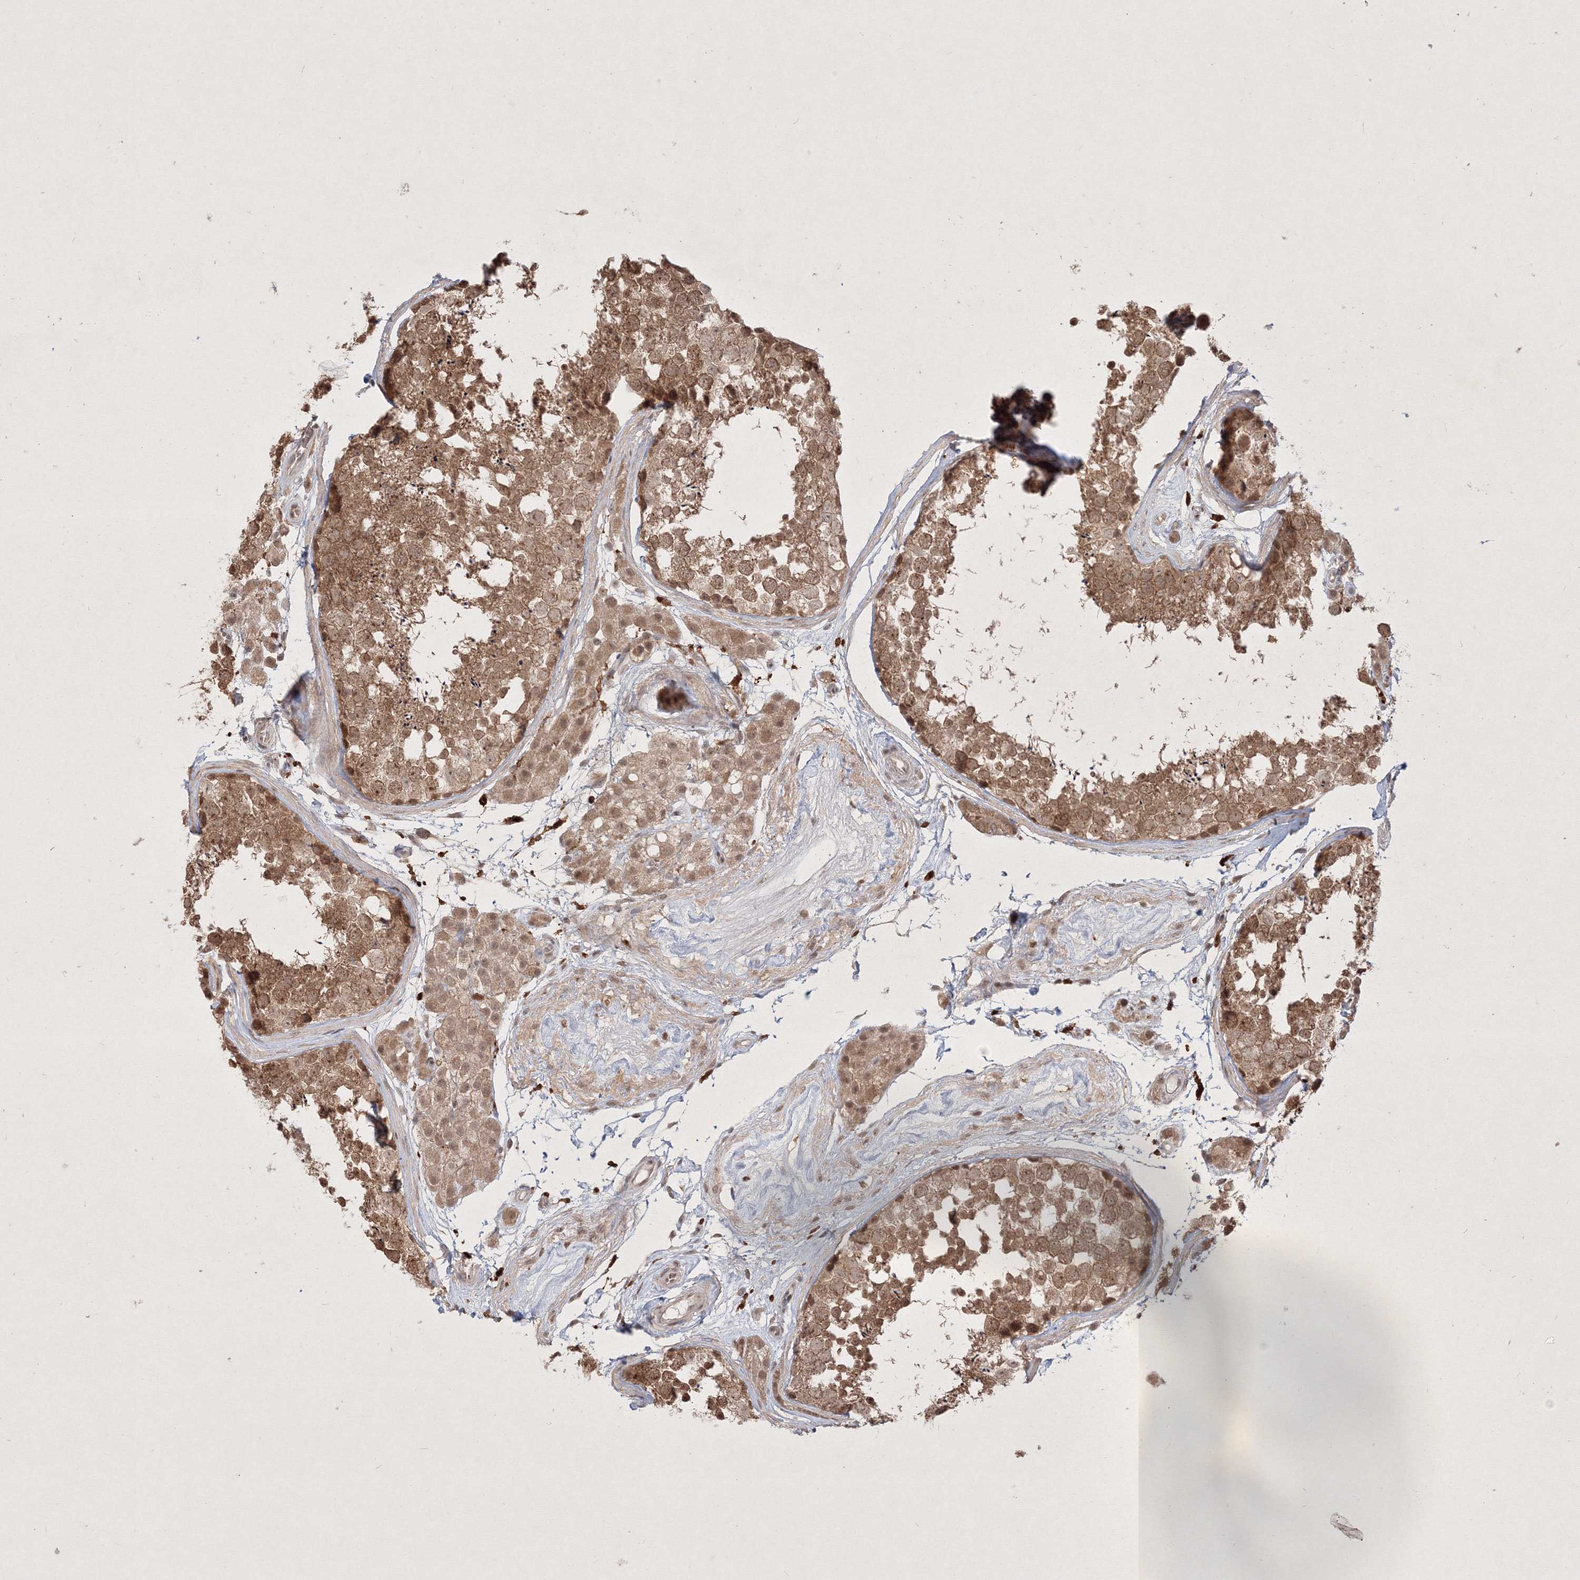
{"staining": {"intensity": "moderate", "quantity": ">75%", "location": "cytoplasmic/membranous,nuclear"}, "tissue": "testis", "cell_type": "Cells in seminiferous ducts", "image_type": "normal", "snomed": [{"axis": "morphology", "description": "Normal tissue, NOS"}, {"axis": "topography", "description": "Testis"}], "caption": "Protein staining exhibits moderate cytoplasmic/membranous,nuclear expression in approximately >75% of cells in seminiferous ducts in unremarkable testis.", "gene": "TAB1", "patient": {"sex": "male", "age": 56}}